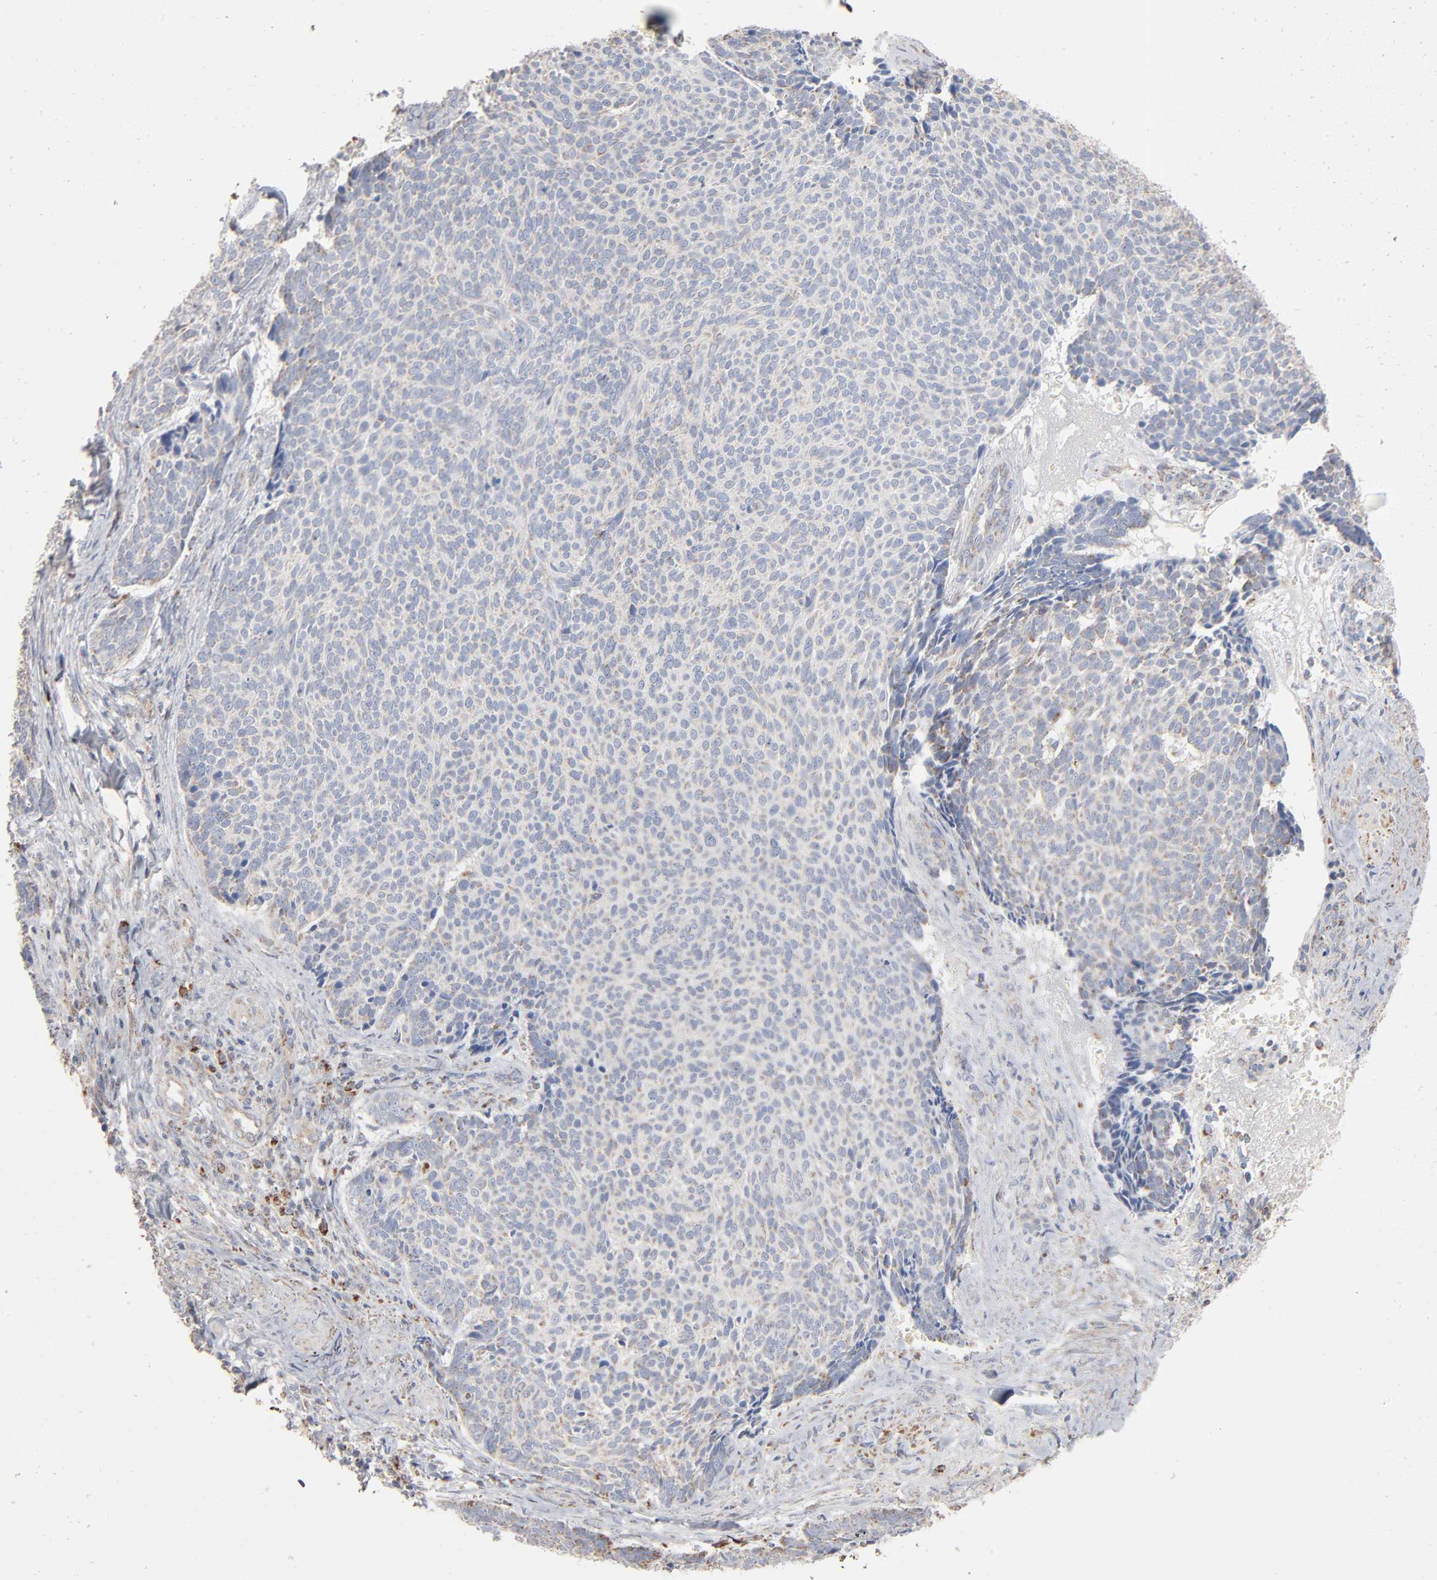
{"staining": {"intensity": "moderate", "quantity": "<25%", "location": "cytoplasmic/membranous"}, "tissue": "skin cancer", "cell_type": "Tumor cells", "image_type": "cancer", "snomed": [{"axis": "morphology", "description": "Basal cell carcinoma"}, {"axis": "topography", "description": "Skin"}], "caption": "A histopathology image showing moderate cytoplasmic/membranous positivity in about <25% of tumor cells in basal cell carcinoma (skin), as visualized by brown immunohistochemical staining.", "gene": "UQCRC1", "patient": {"sex": "male", "age": 84}}